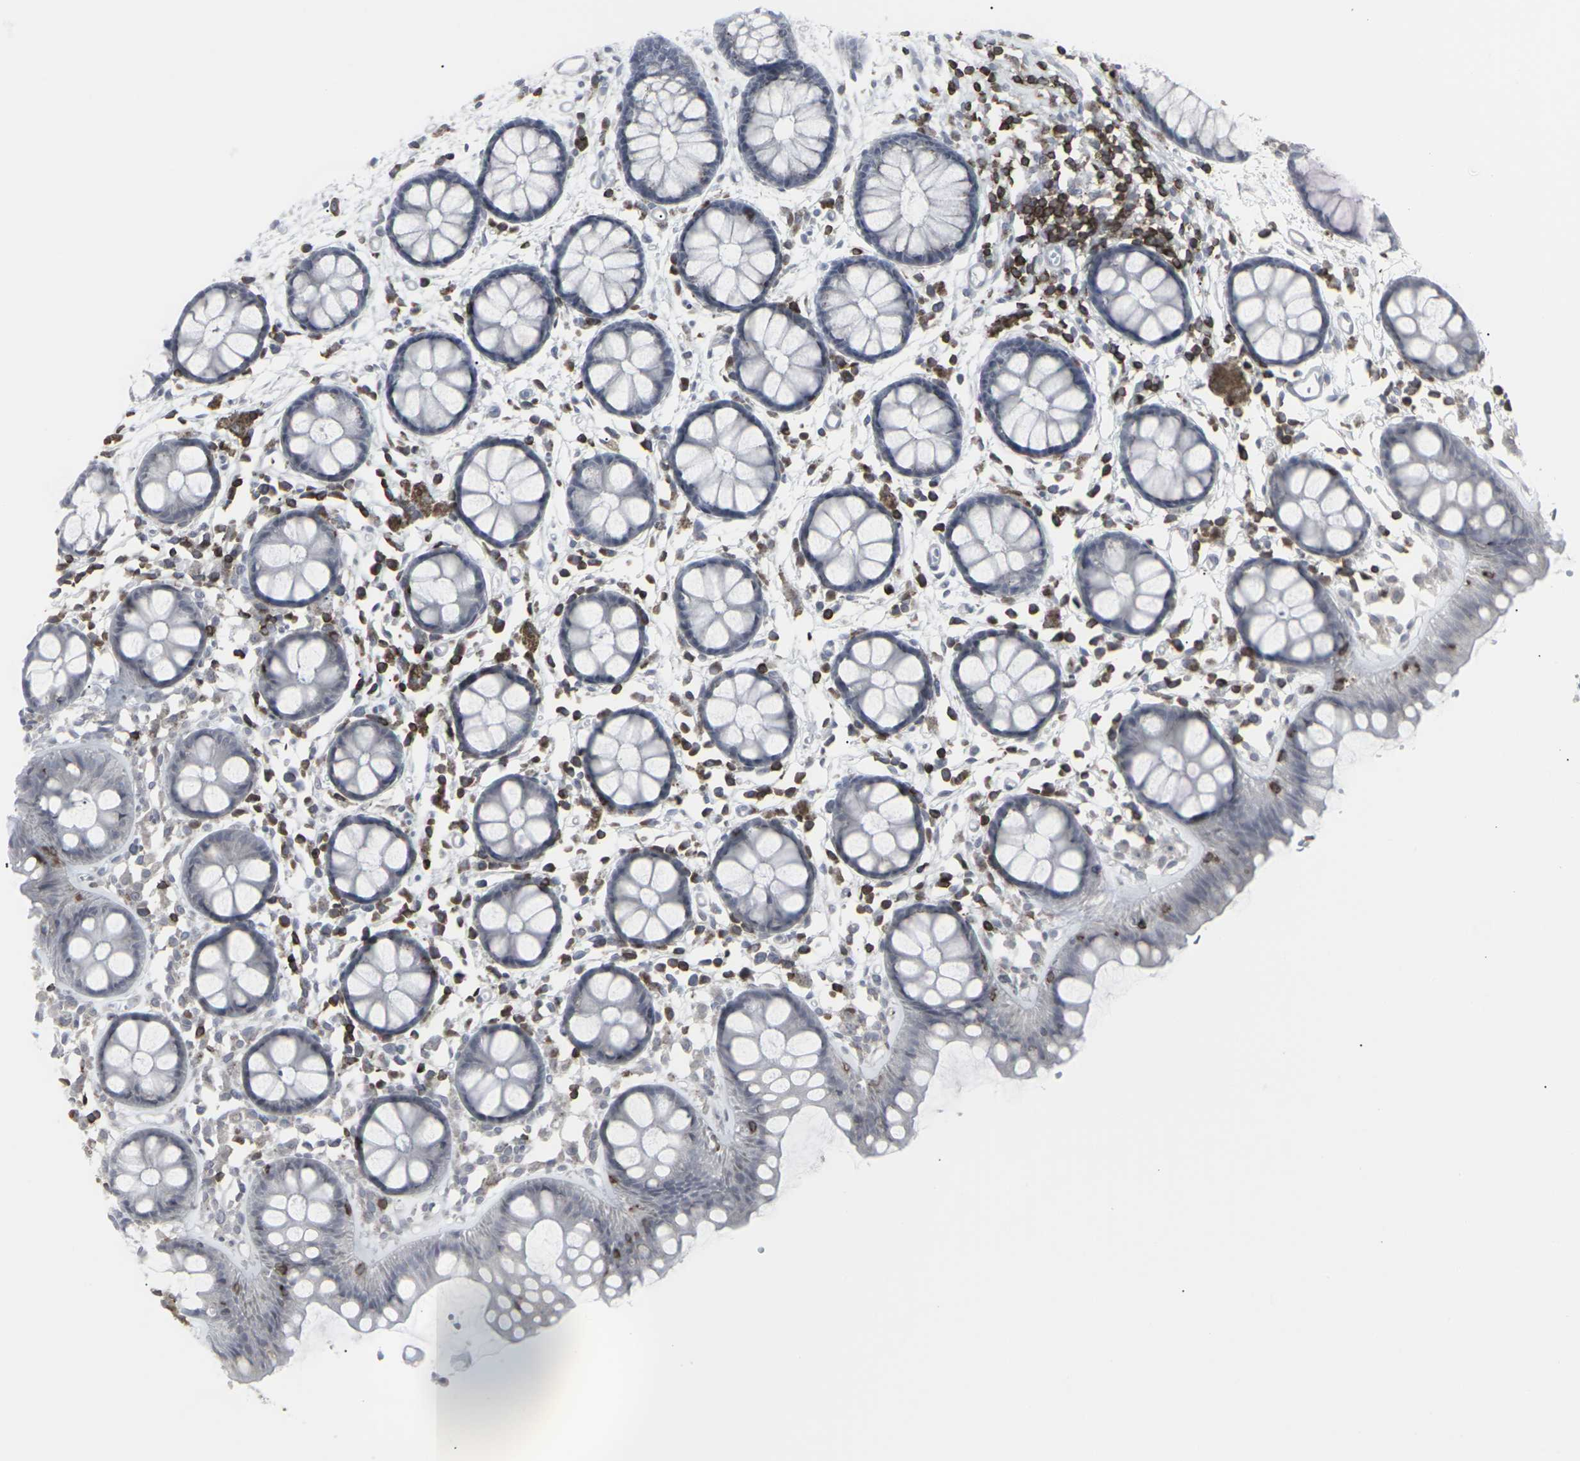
{"staining": {"intensity": "negative", "quantity": "none", "location": "none"}, "tissue": "rectum", "cell_type": "Glandular cells", "image_type": "normal", "snomed": [{"axis": "morphology", "description": "Normal tissue, NOS"}, {"axis": "topography", "description": "Rectum"}], "caption": "A high-resolution histopathology image shows IHC staining of unremarkable rectum, which shows no significant expression in glandular cells.", "gene": "APOBEC2", "patient": {"sex": "female", "age": 66}}